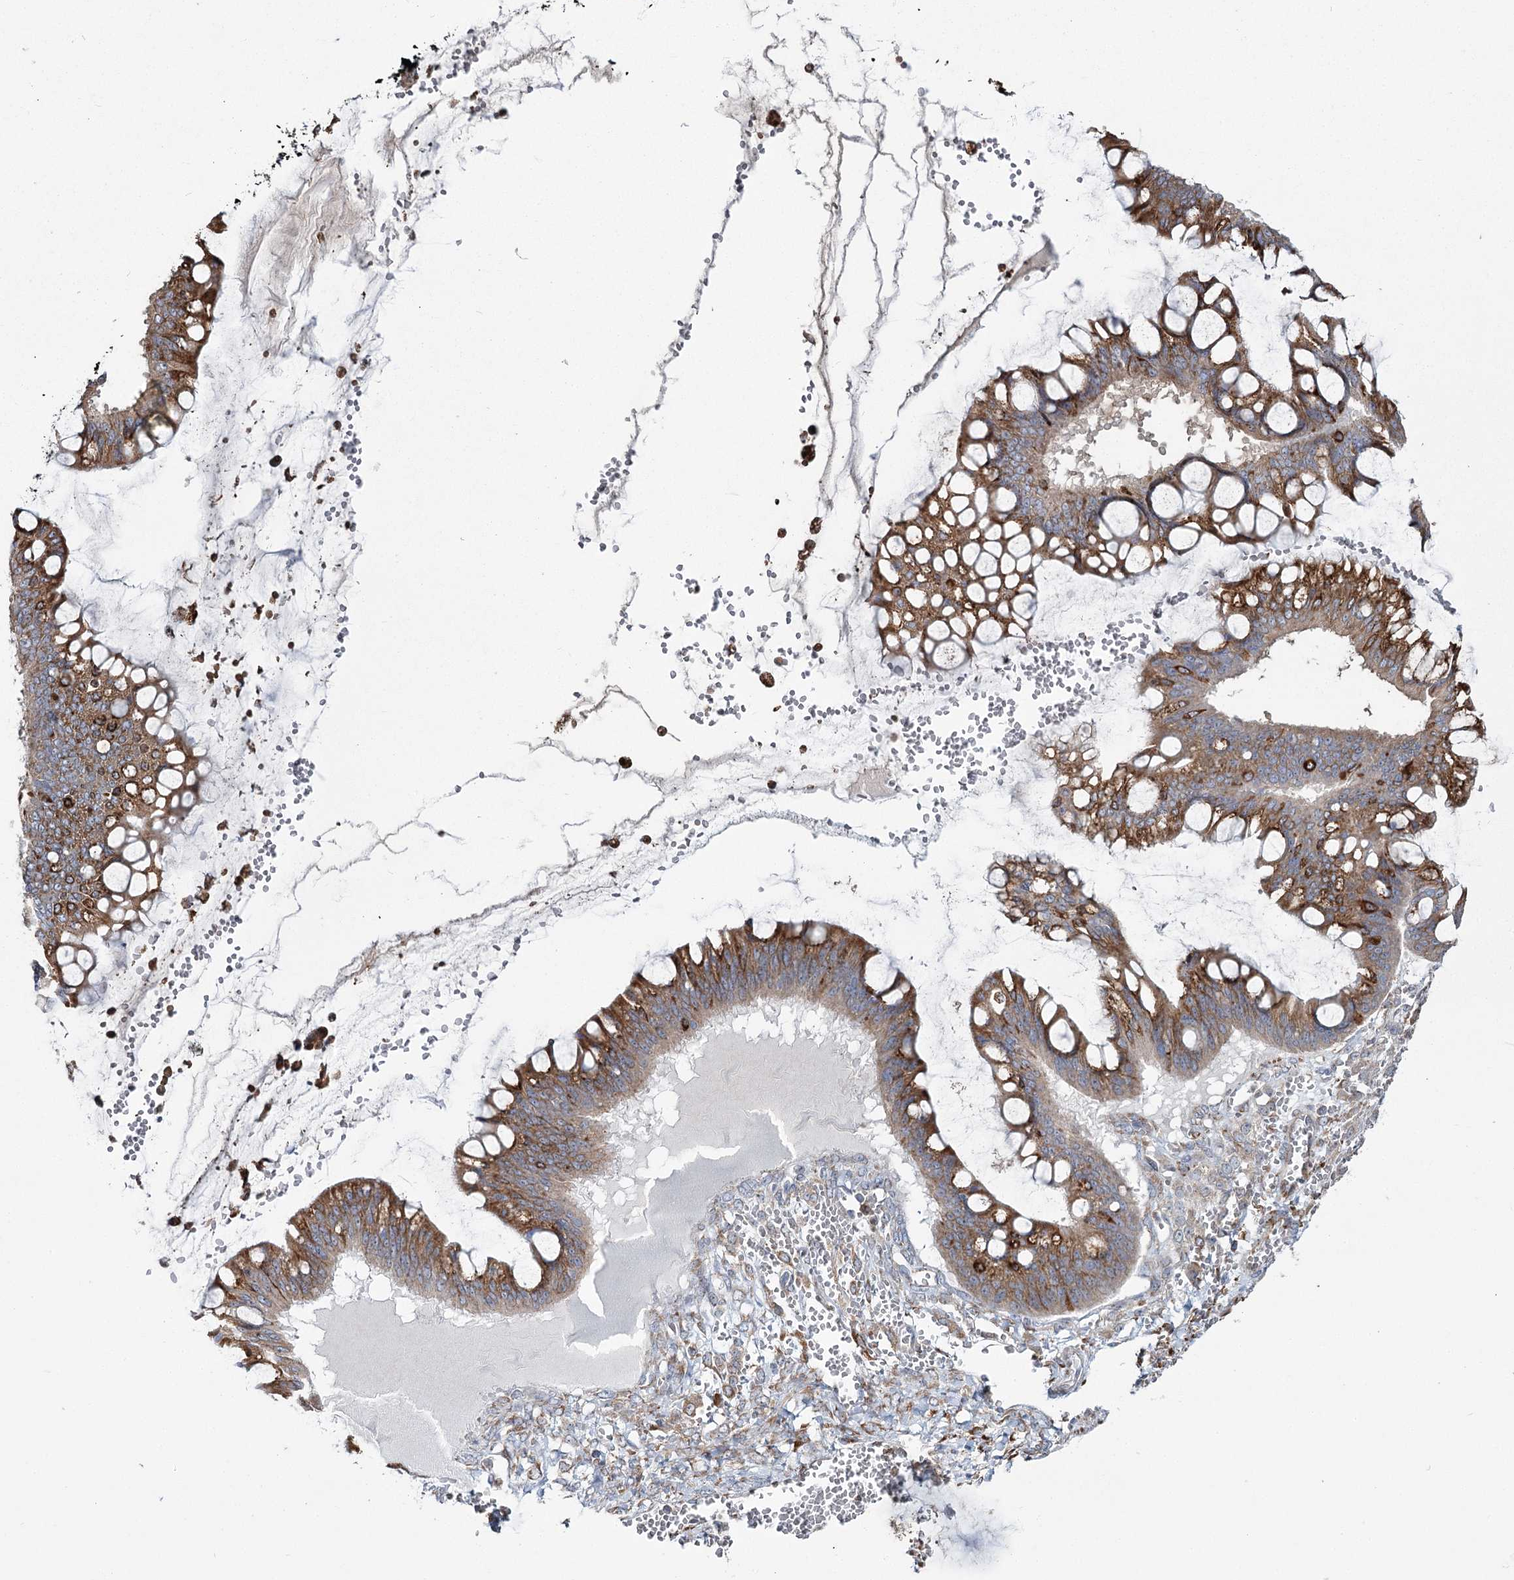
{"staining": {"intensity": "moderate", "quantity": ">75%", "location": "cytoplasmic/membranous"}, "tissue": "ovarian cancer", "cell_type": "Tumor cells", "image_type": "cancer", "snomed": [{"axis": "morphology", "description": "Cystadenocarcinoma, mucinous, NOS"}, {"axis": "topography", "description": "Ovary"}], "caption": "Immunohistochemical staining of human ovarian cancer (mucinous cystadenocarcinoma) reveals moderate cytoplasmic/membranous protein expression in about >75% of tumor cells. (DAB (3,3'-diaminobenzidine) IHC with brightfield microscopy, high magnification).", "gene": "ZCCHC9", "patient": {"sex": "female", "age": 73}}